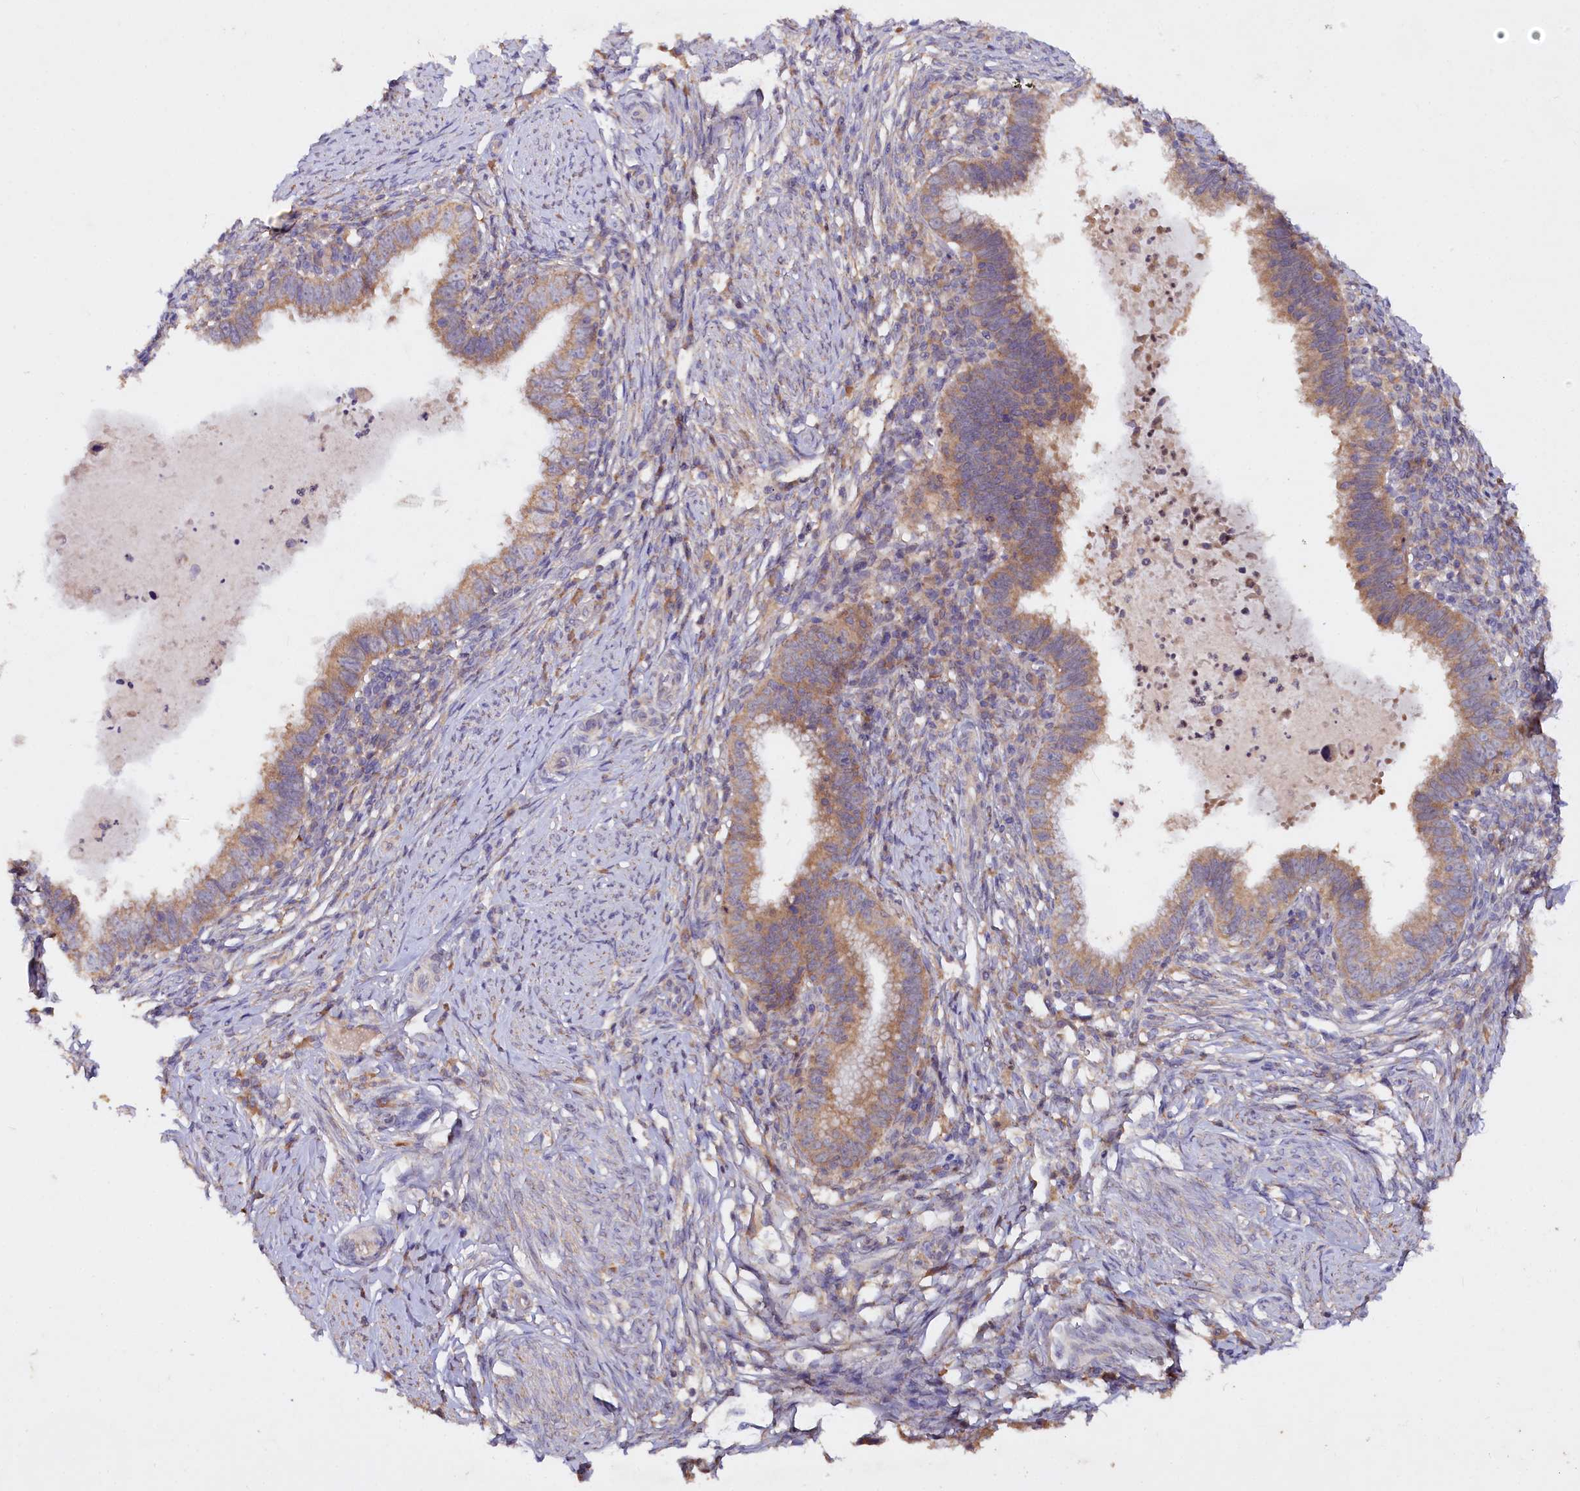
{"staining": {"intensity": "moderate", "quantity": ">75%", "location": "cytoplasmic/membranous"}, "tissue": "cervical cancer", "cell_type": "Tumor cells", "image_type": "cancer", "snomed": [{"axis": "morphology", "description": "Adenocarcinoma, NOS"}, {"axis": "topography", "description": "Cervix"}], "caption": "The immunohistochemical stain labels moderate cytoplasmic/membranous positivity in tumor cells of cervical cancer (adenocarcinoma) tissue.", "gene": "ETFBKMT", "patient": {"sex": "female", "age": 36}}